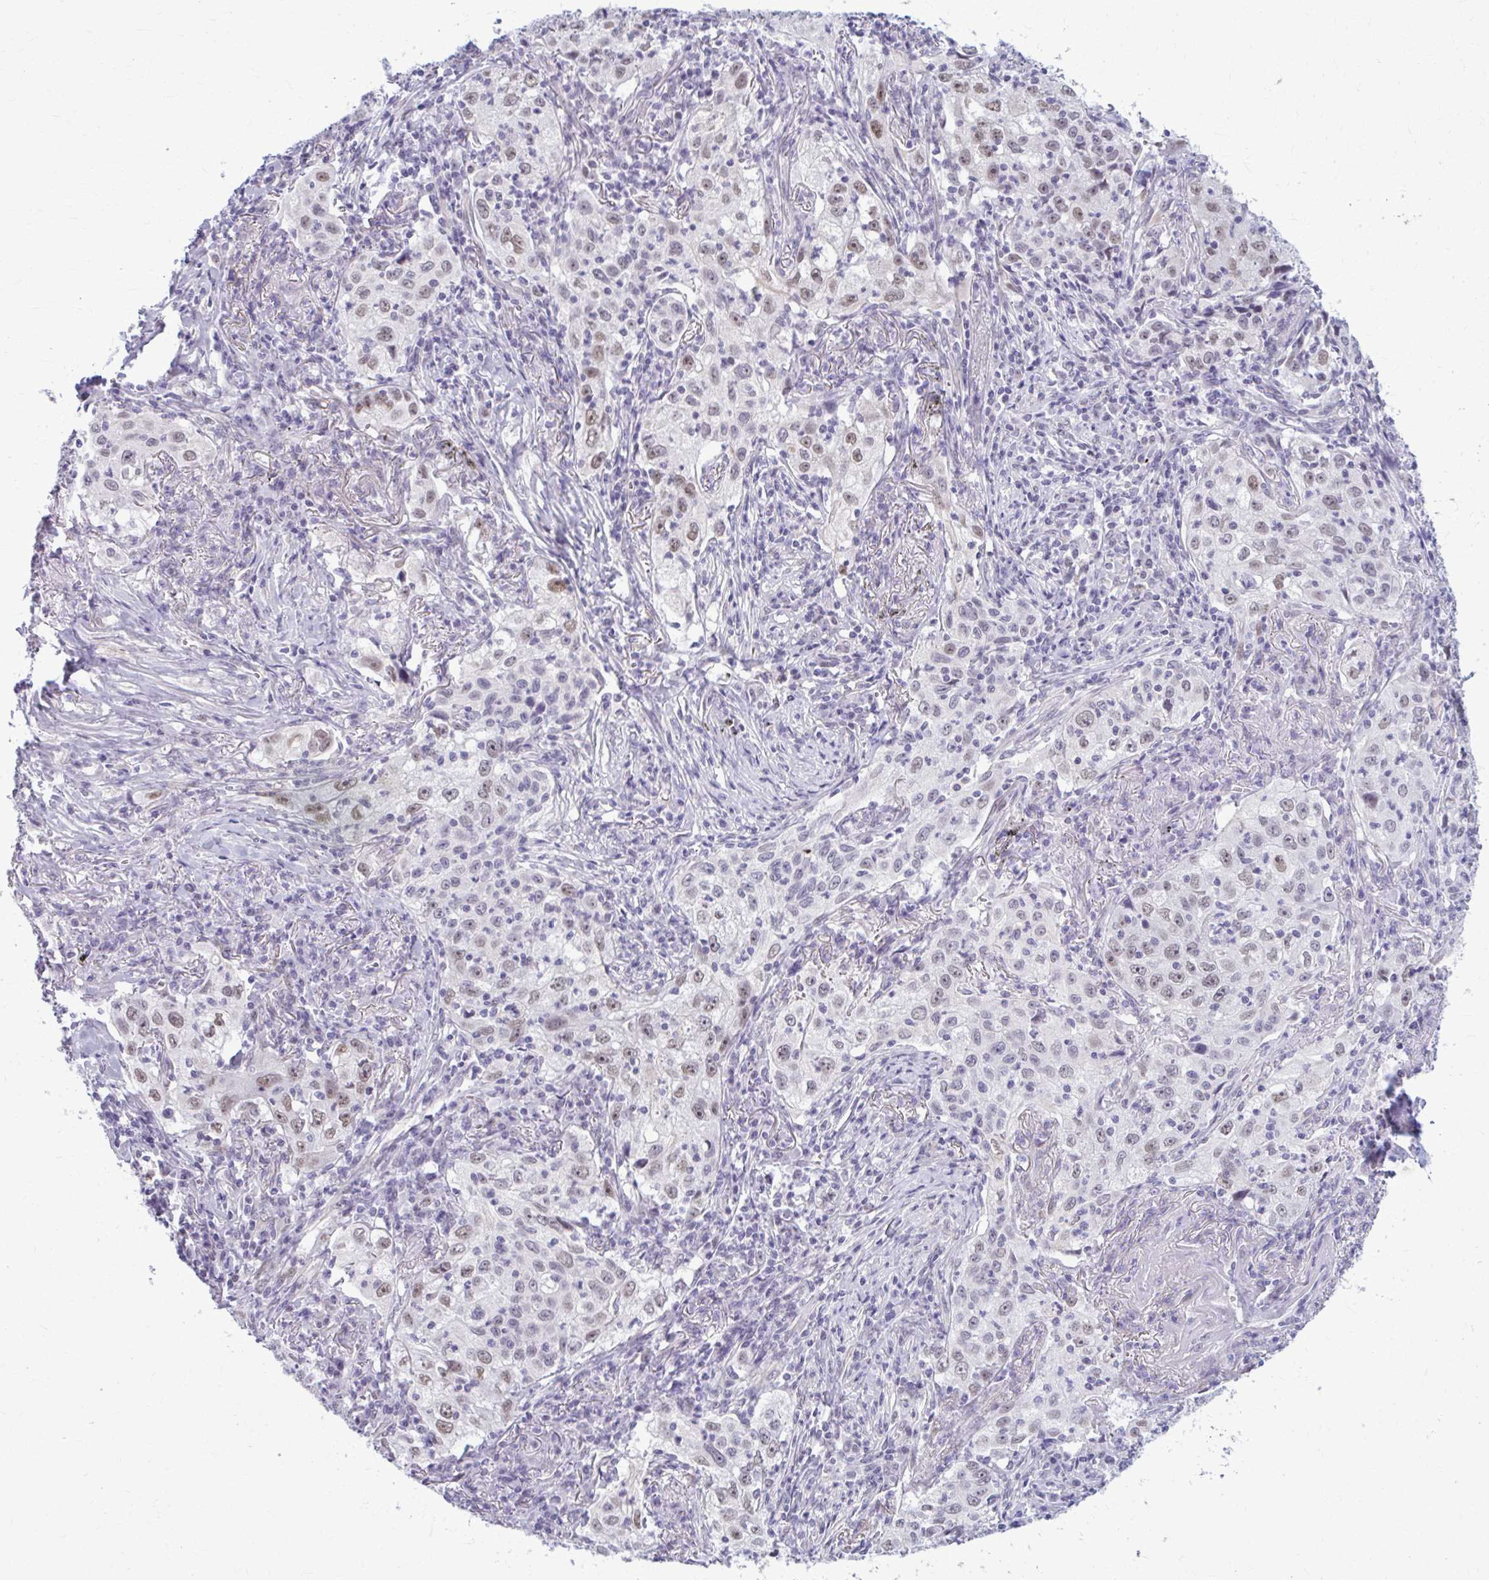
{"staining": {"intensity": "weak", "quantity": "<25%", "location": "nuclear"}, "tissue": "lung cancer", "cell_type": "Tumor cells", "image_type": "cancer", "snomed": [{"axis": "morphology", "description": "Squamous cell carcinoma, NOS"}, {"axis": "topography", "description": "Lung"}], "caption": "The photomicrograph displays no staining of tumor cells in lung squamous cell carcinoma.", "gene": "NUMBL", "patient": {"sex": "male", "age": 71}}